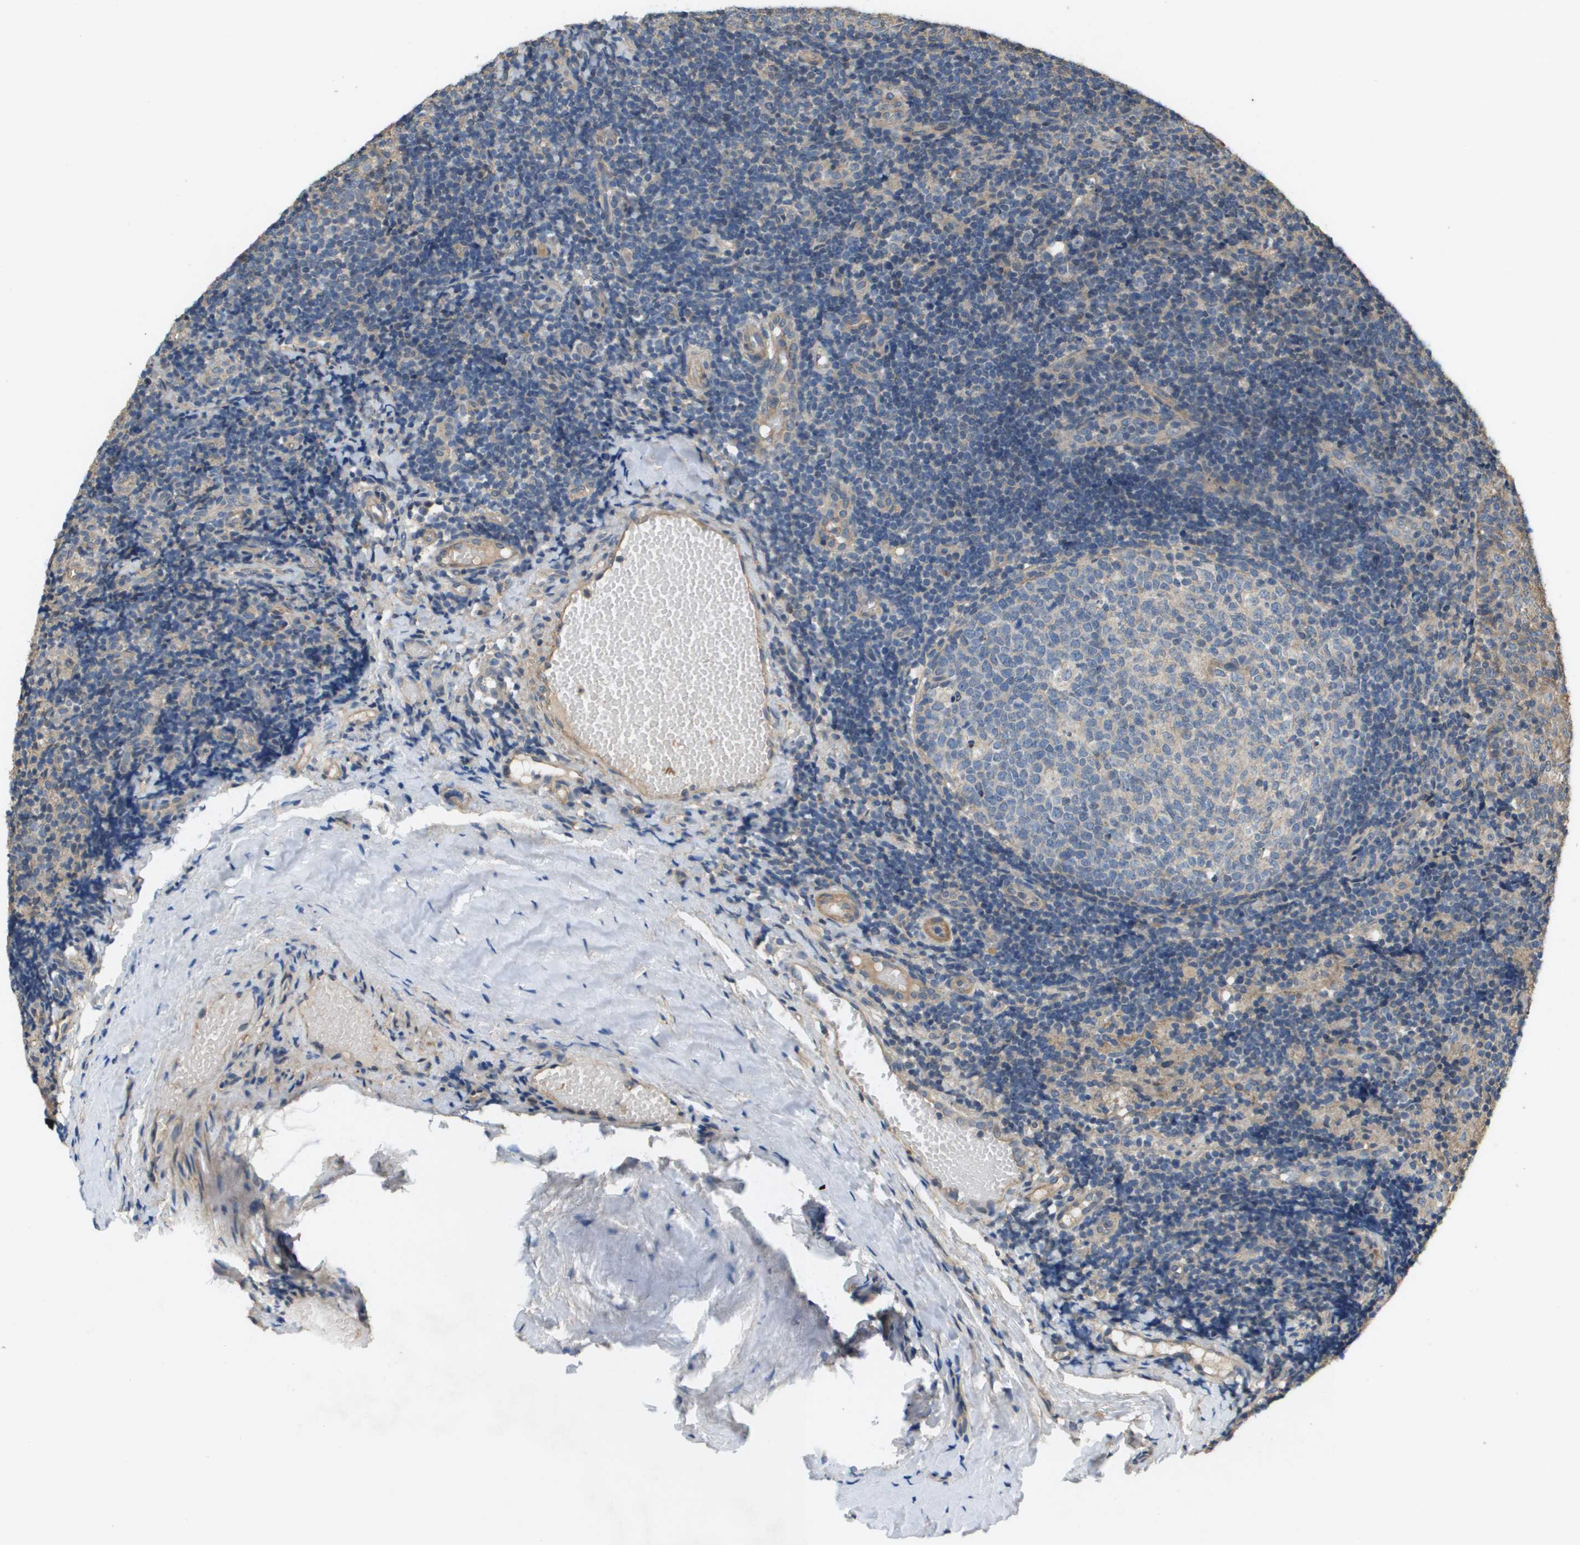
{"staining": {"intensity": "weak", "quantity": "<25%", "location": "cytoplasmic/membranous"}, "tissue": "tonsil", "cell_type": "Germinal center cells", "image_type": "normal", "snomed": [{"axis": "morphology", "description": "Normal tissue, NOS"}, {"axis": "topography", "description": "Tonsil"}], "caption": "This is an immunohistochemistry (IHC) image of unremarkable tonsil. There is no positivity in germinal center cells.", "gene": "KRT23", "patient": {"sex": "female", "age": 19}}